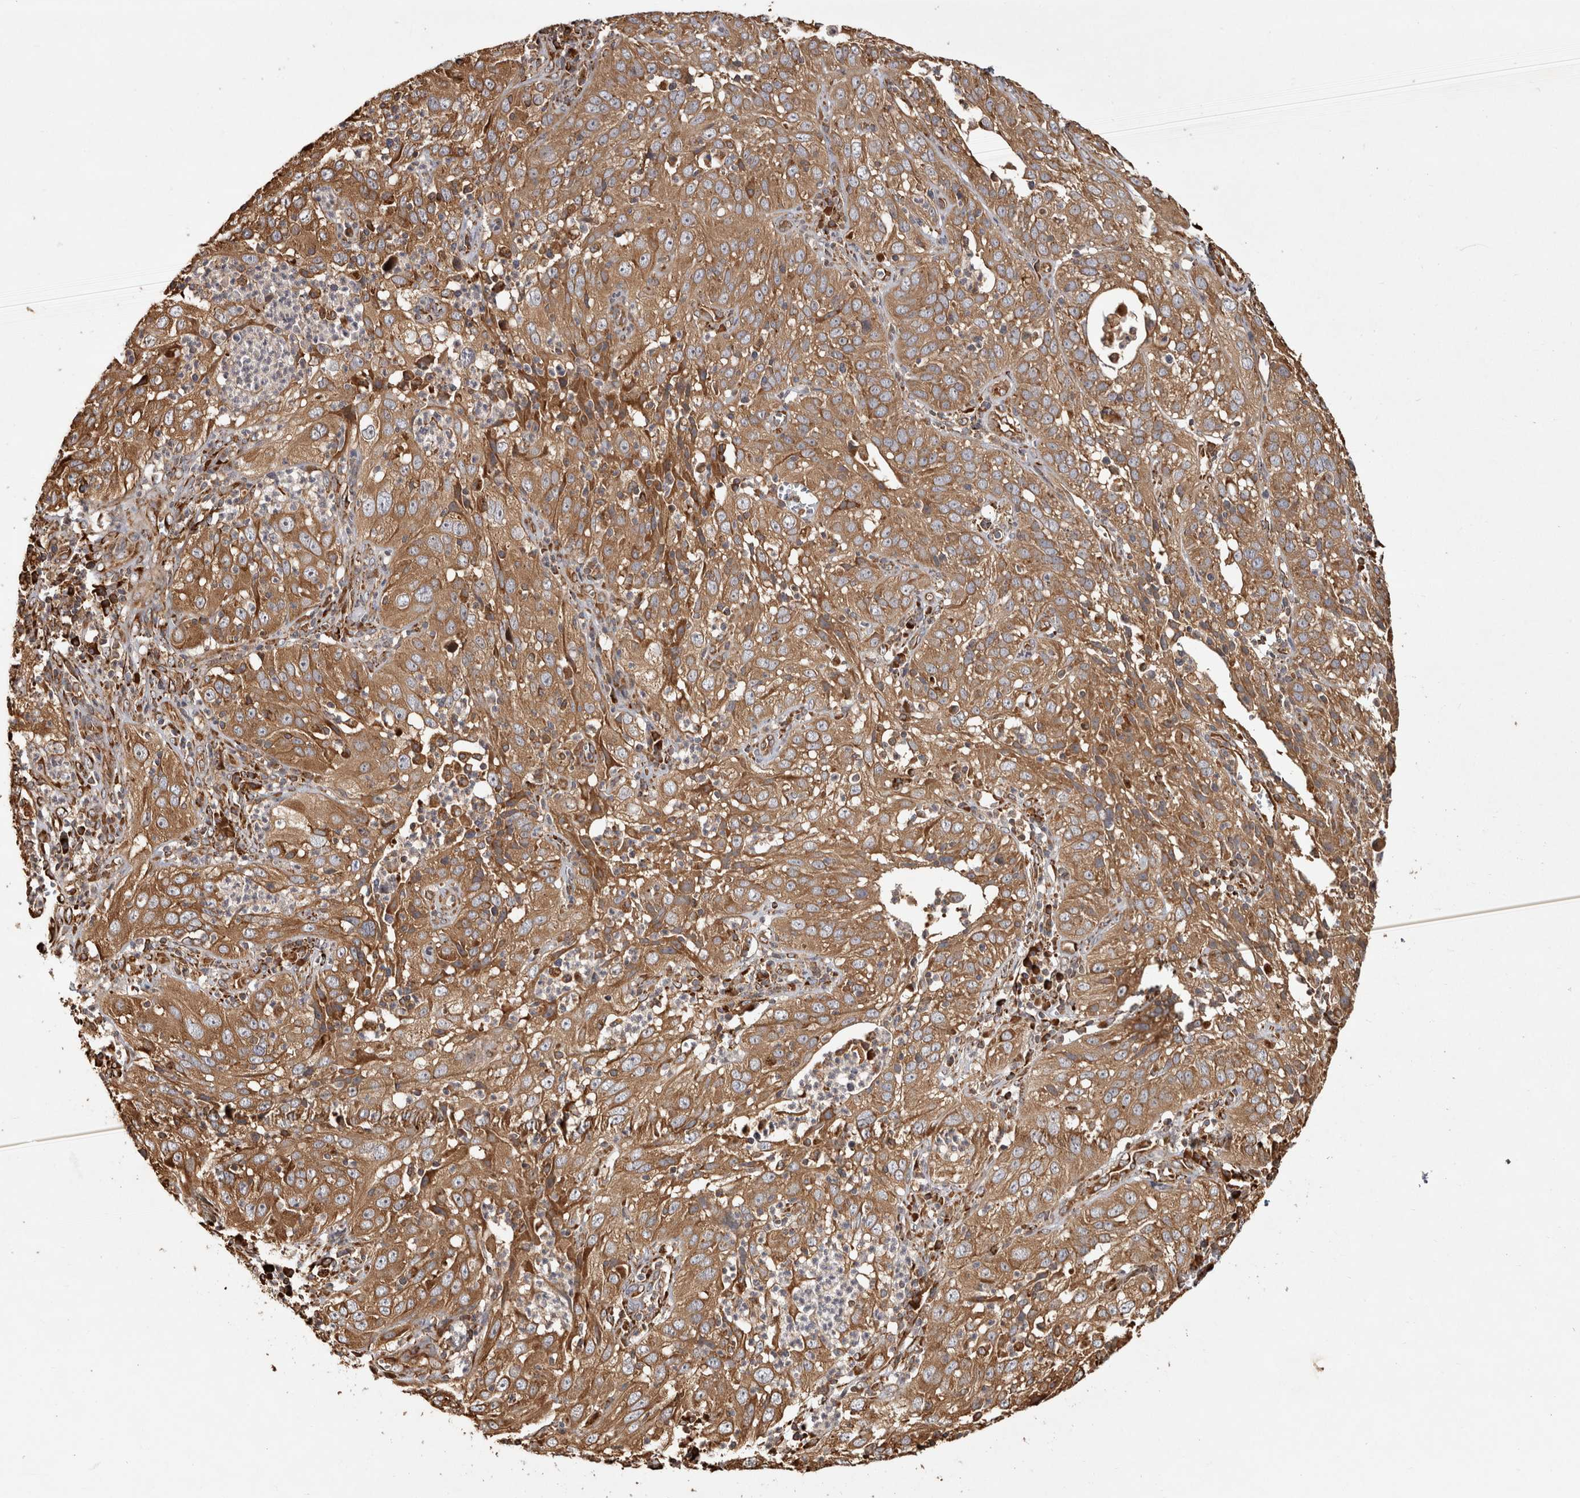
{"staining": {"intensity": "moderate", "quantity": ">75%", "location": "cytoplasmic/membranous"}, "tissue": "cervical cancer", "cell_type": "Tumor cells", "image_type": "cancer", "snomed": [{"axis": "morphology", "description": "Squamous cell carcinoma, NOS"}, {"axis": "topography", "description": "Cervix"}], "caption": "Human squamous cell carcinoma (cervical) stained with a brown dye reveals moderate cytoplasmic/membranous positive expression in approximately >75% of tumor cells.", "gene": "CAMSAP2", "patient": {"sex": "female", "age": 32}}